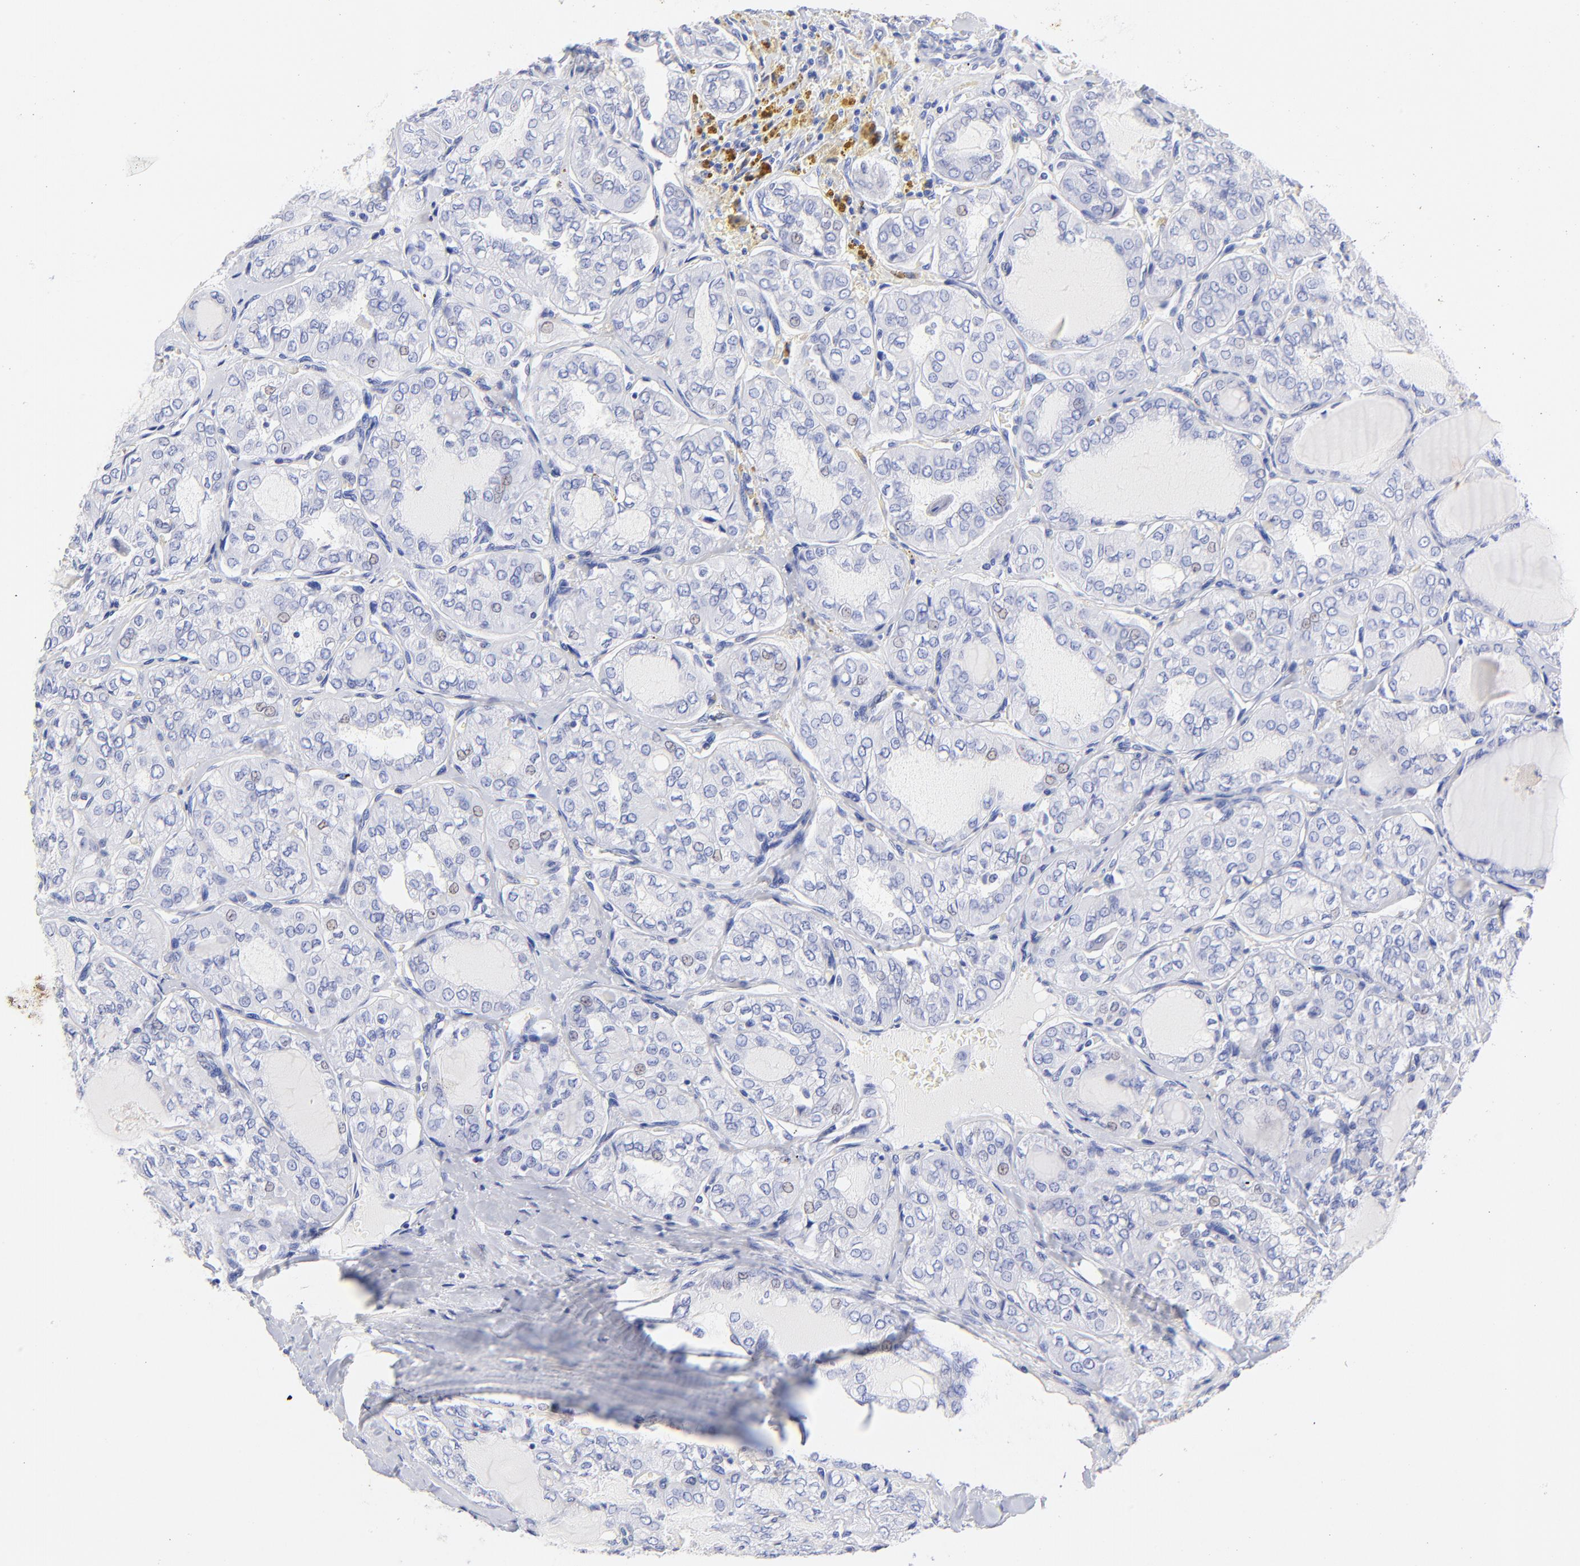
{"staining": {"intensity": "negative", "quantity": "none", "location": "none"}, "tissue": "thyroid cancer", "cell_type": "Tumor cells", "image_type": "cancer", "snomed": [{"axis": "morphology", "description": "Papillary adenocarcinoma, NOS"}, {"axis": "topography", "description": "Thyroid gland"}], "caption": "DAB immunohistochemical staining of thyroid cancer displays no significant expression in tumor cells. The staining is performed using DAB (3,3'-diaminobenzidine) brown chromogen with nuclei counter-stained in using hematoxylin.", "gene": "HORMAD2", "patient": {"sex": "male", "age": 20}}